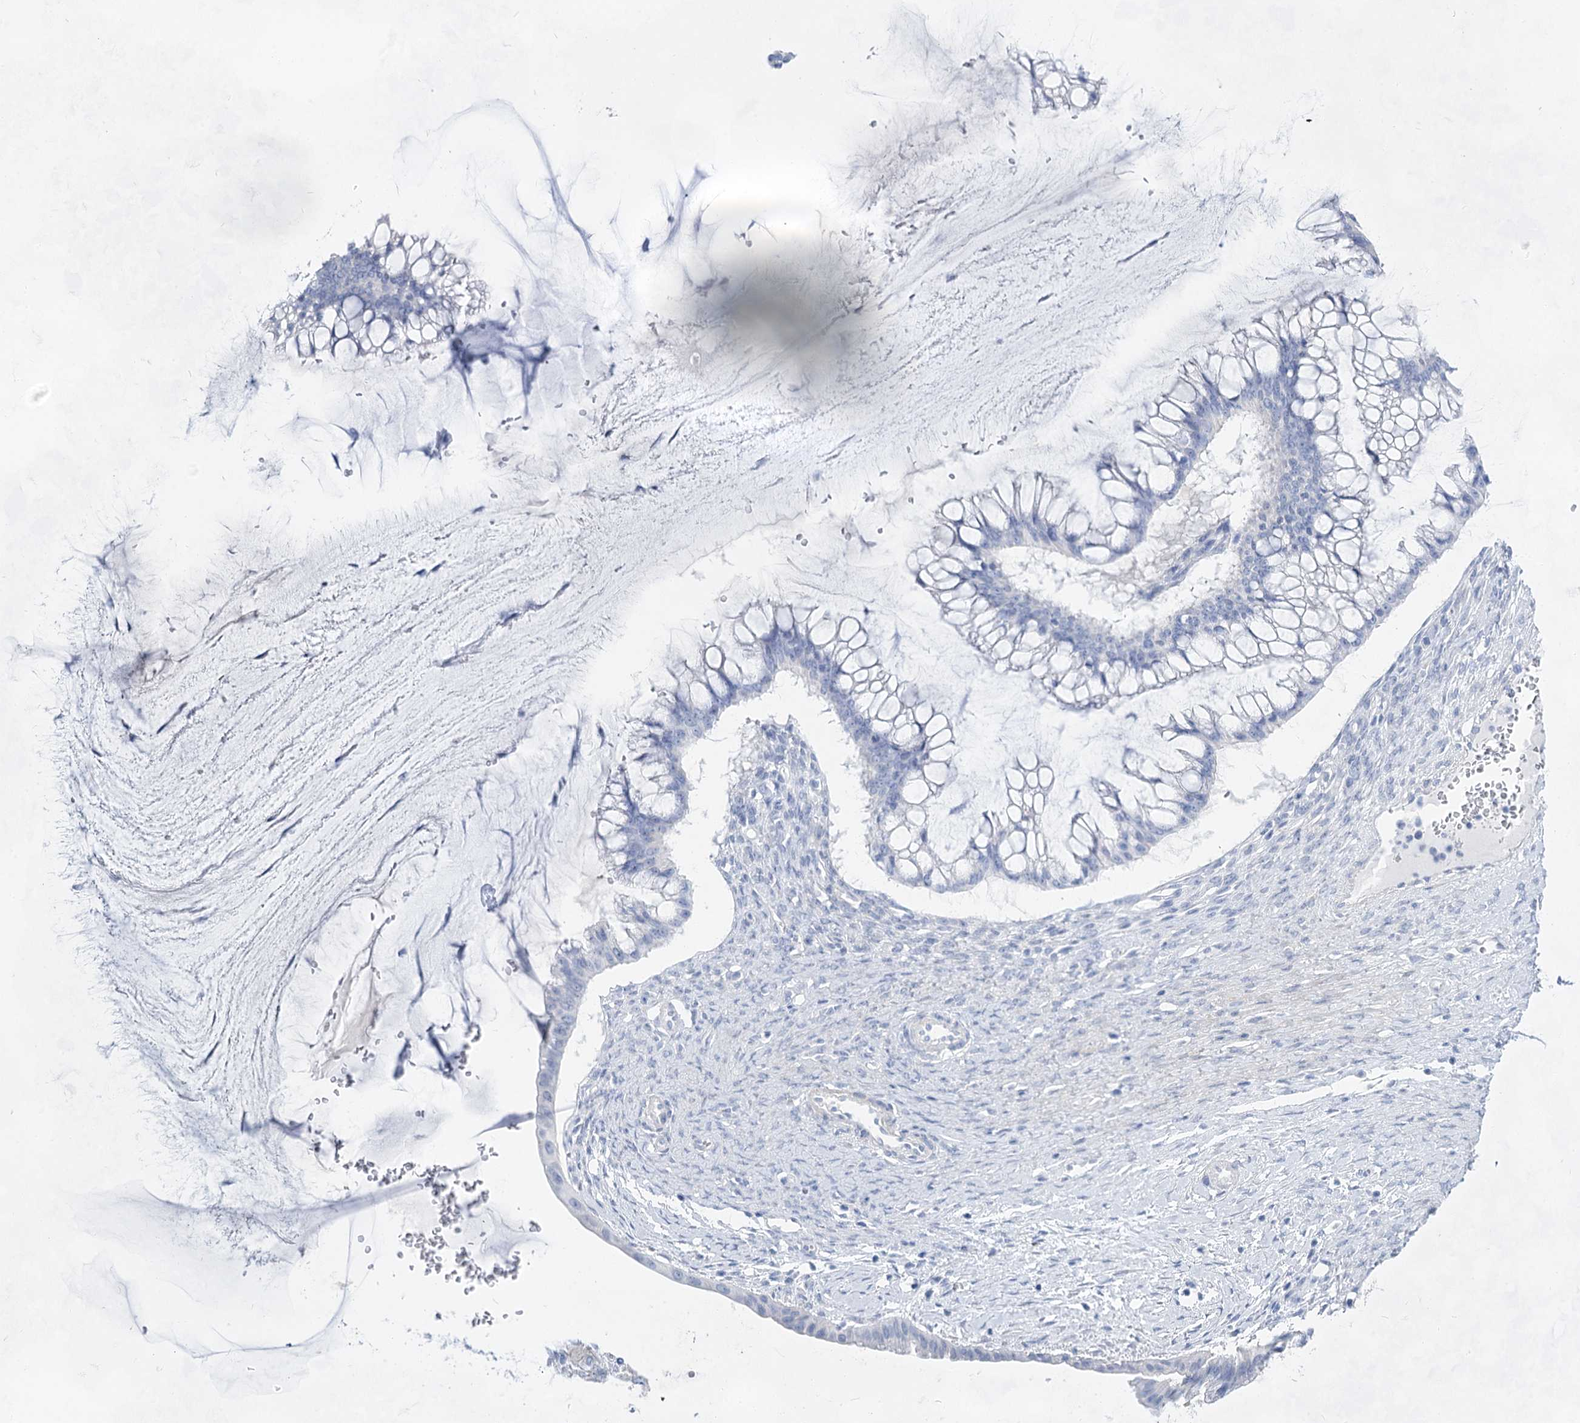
{"staining": {"intensity": "negative", "quantity": "none", "location": "none"}, "tissue": "ovarian cancer", "cell_type": "Tumor cells", "image_type": "cancer", "snomed": [{"axis": "morphology", "description": "Cystadenocarcinoma, mucinous, NOS"}, {"axis": "topography", "description": "Ovary"}], "caption": "Human ovarian mucinous cystadenocarcinoma stained for a protein using immunohistochemistry (IHC) reveals no expression in tumor cells.", "gene": "ACRV1", "patient": {"sex": "female", "age": 73}}